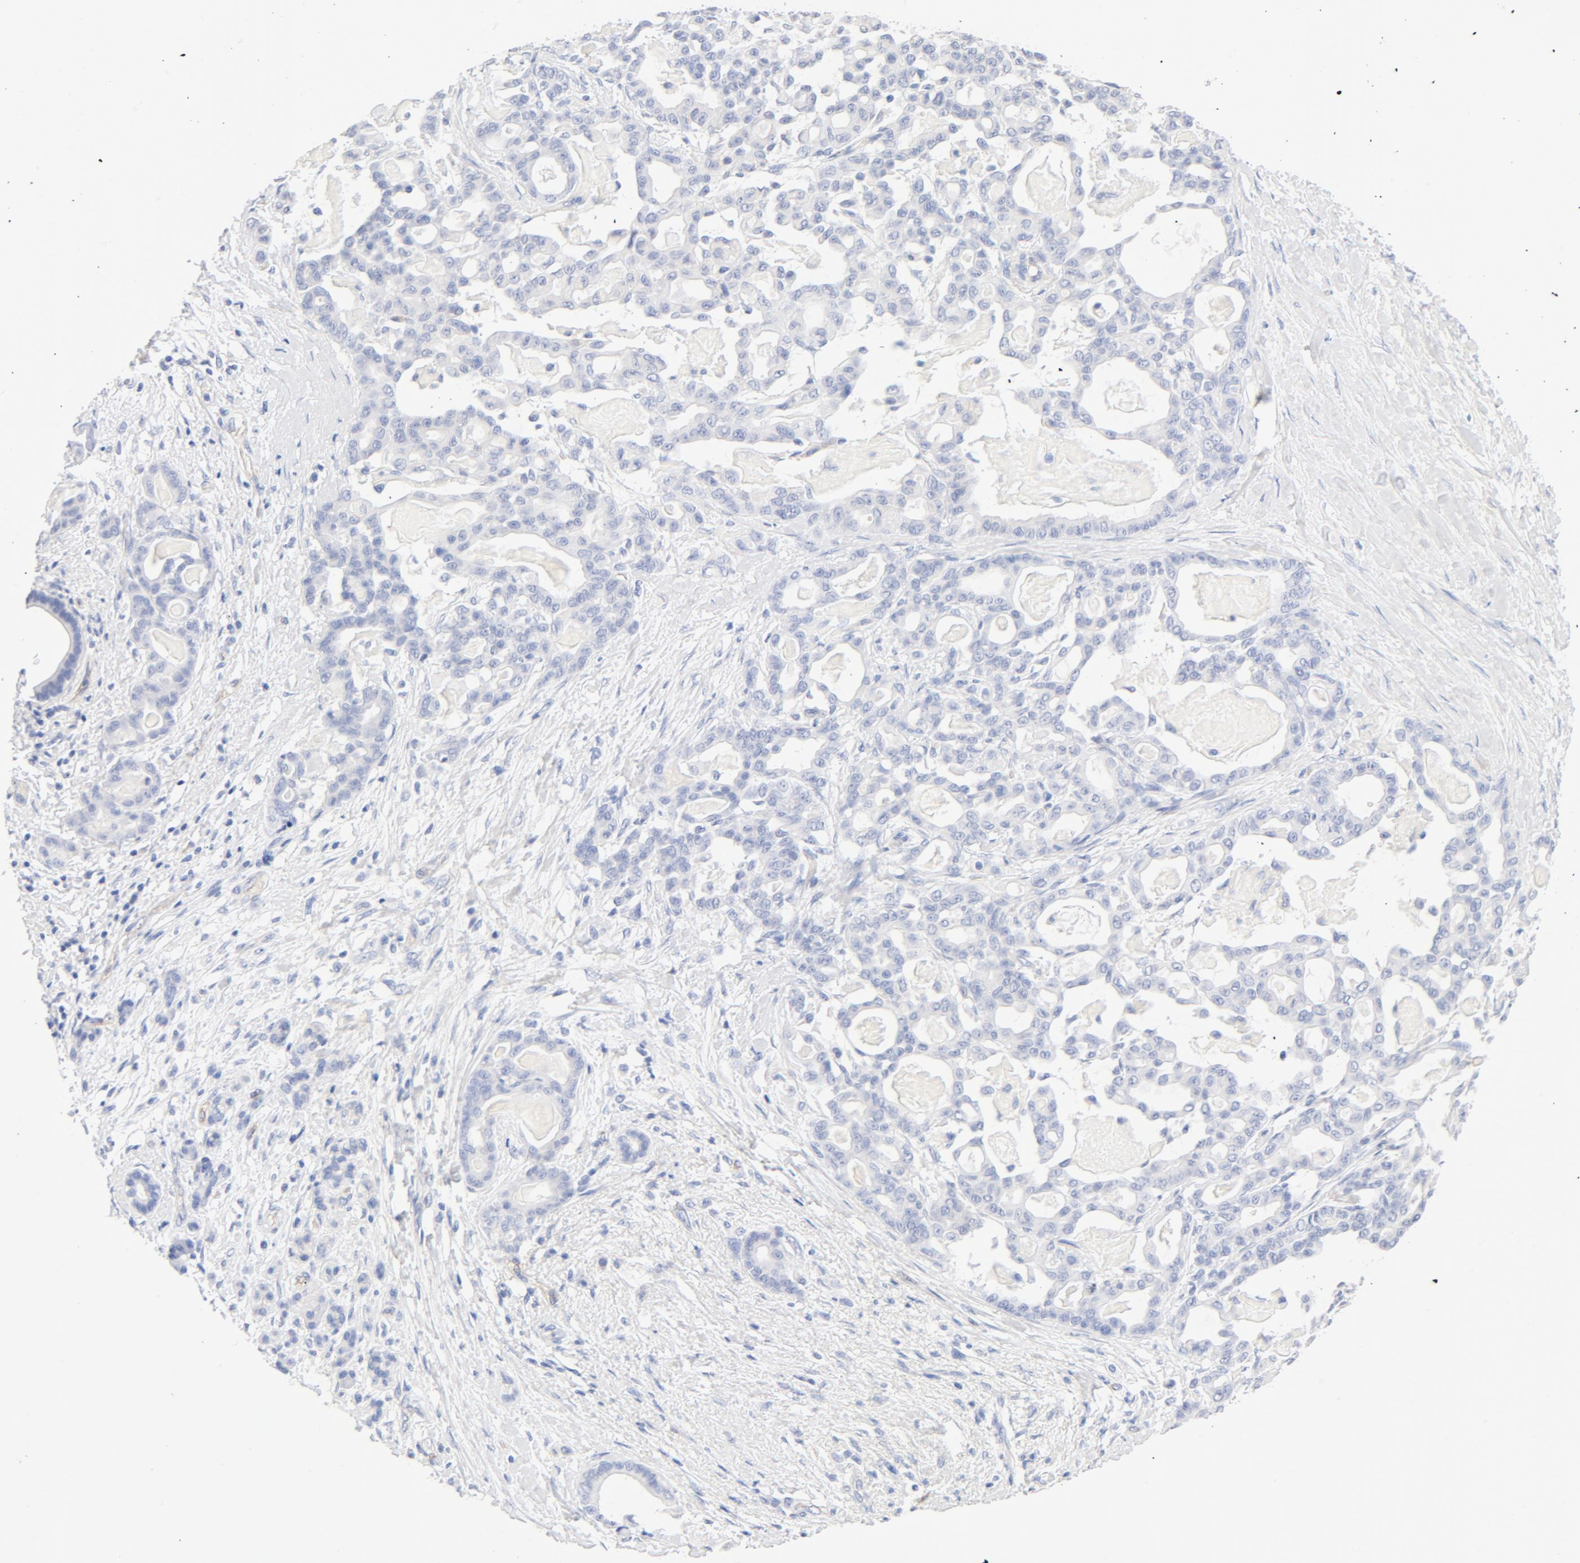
{"staining": {"intensity": "negative", "quantity": "none", "location": "none"}, "tissue": "pancreatic cancer", "cell_type": "Tumor cells", "image_type": "cancer", "snomed": [{"axis": "morphology", "description": "Adenocarcinoma, NOS"}, {"axis": "topography", "description": "Pancreas"}], "caption": "Tumor cells are negative for protein expression in human pancreatic adenocarcinoma.", "gene": "HOMER1", "patient": {"sex": "male", "age": 63}}